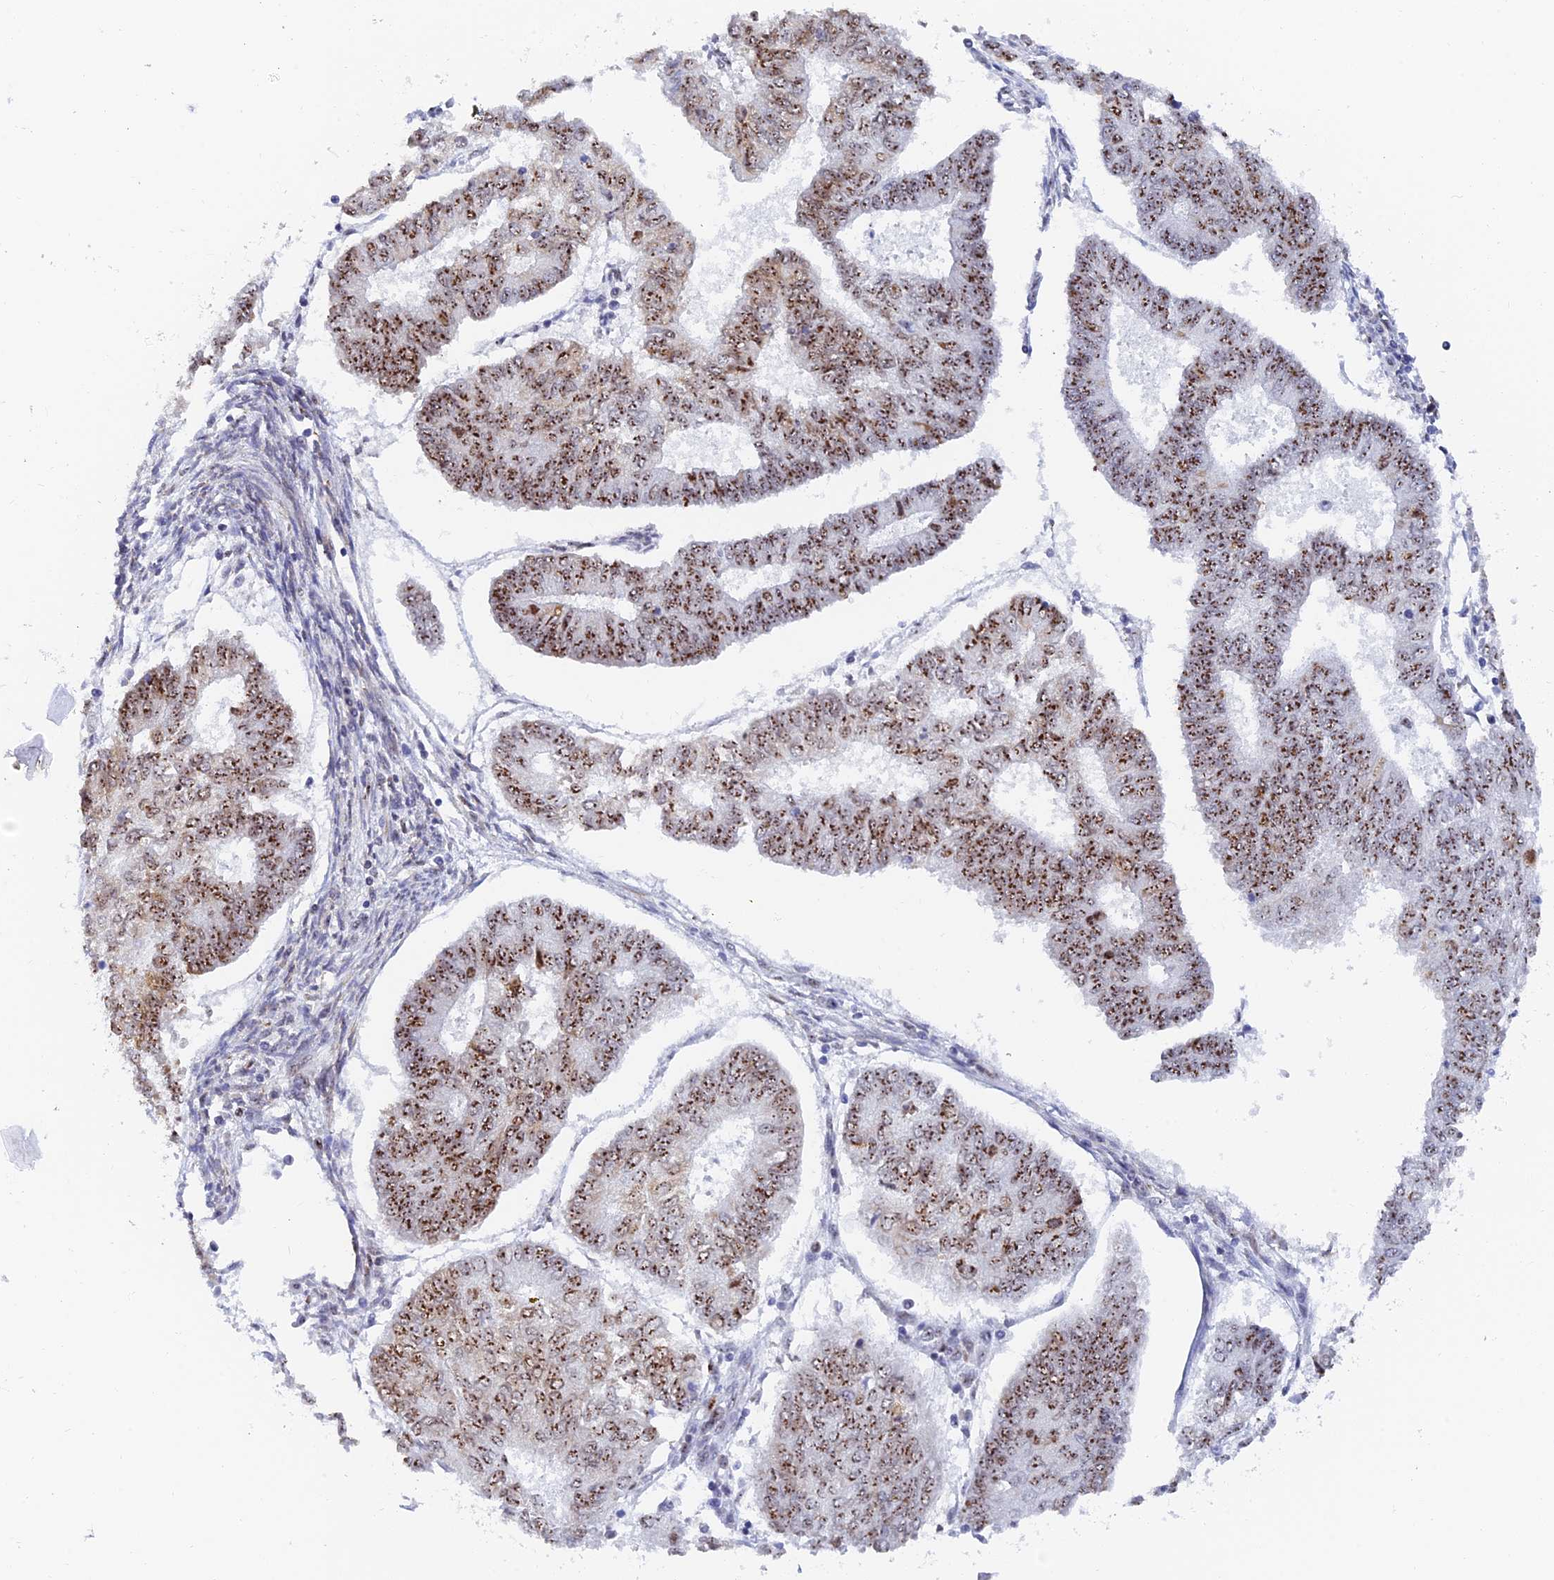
{"staining": {"intensity": "moderate", "quantity": ">75%", "location": "nuclear"}, "tissue": "endometrial cancer", "cell_type": "Tumor cells", "image_type": "cancer", "snomed": [{"axis": "morphology", "description": "Adenocarcinoma, NOS"}, {"axis": "topography", "description": "Endometrium"}], "caption": "Moderate nuclear expression is identified in approximately >75% of tumor cells in endometrial adenocarcinoma.", "gene": "RSL1D1", "patient": {"sex": "female", "age": 68}}